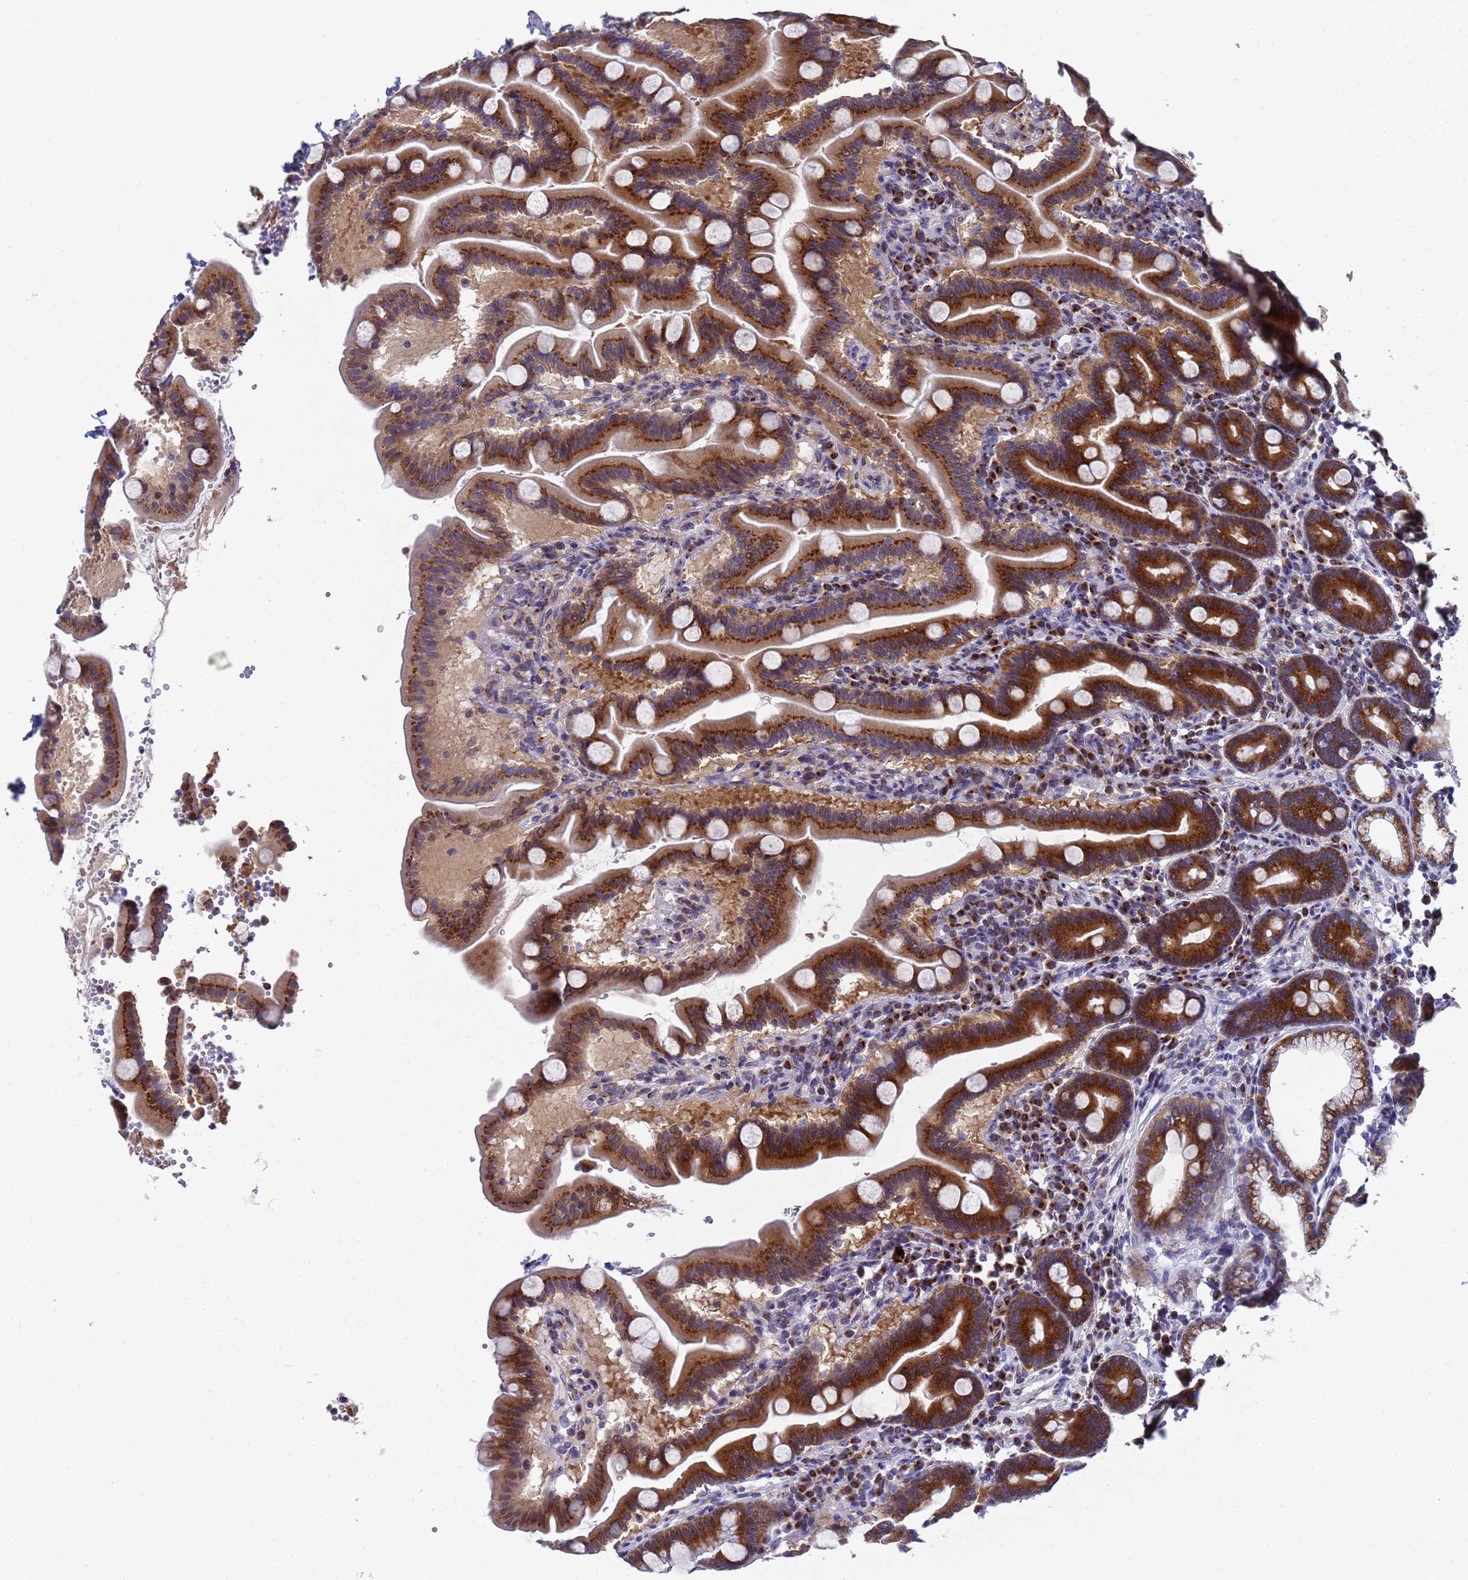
{"staining": {"intensity": "strong", "quantity": ">75%", "location": "cytoplasmic/membranous"}, "tissue": "duodenum", "cell_type": "Glandular cells", "image_type": "normal", "snomed": [{"axis": "morphology", "description": "Normal tissue, NOS"}, {"axis": "topography", "description": "Duodenum"}], "caption": "Immunohistochemistry (IHC) (DAB) staining of benign duodenum displays strong cytoplasmic/membranous protein staining in approximately >75% of glandular cells.", "gene": "NSUN6", "patient": {"sex": "male", "age": 54}}